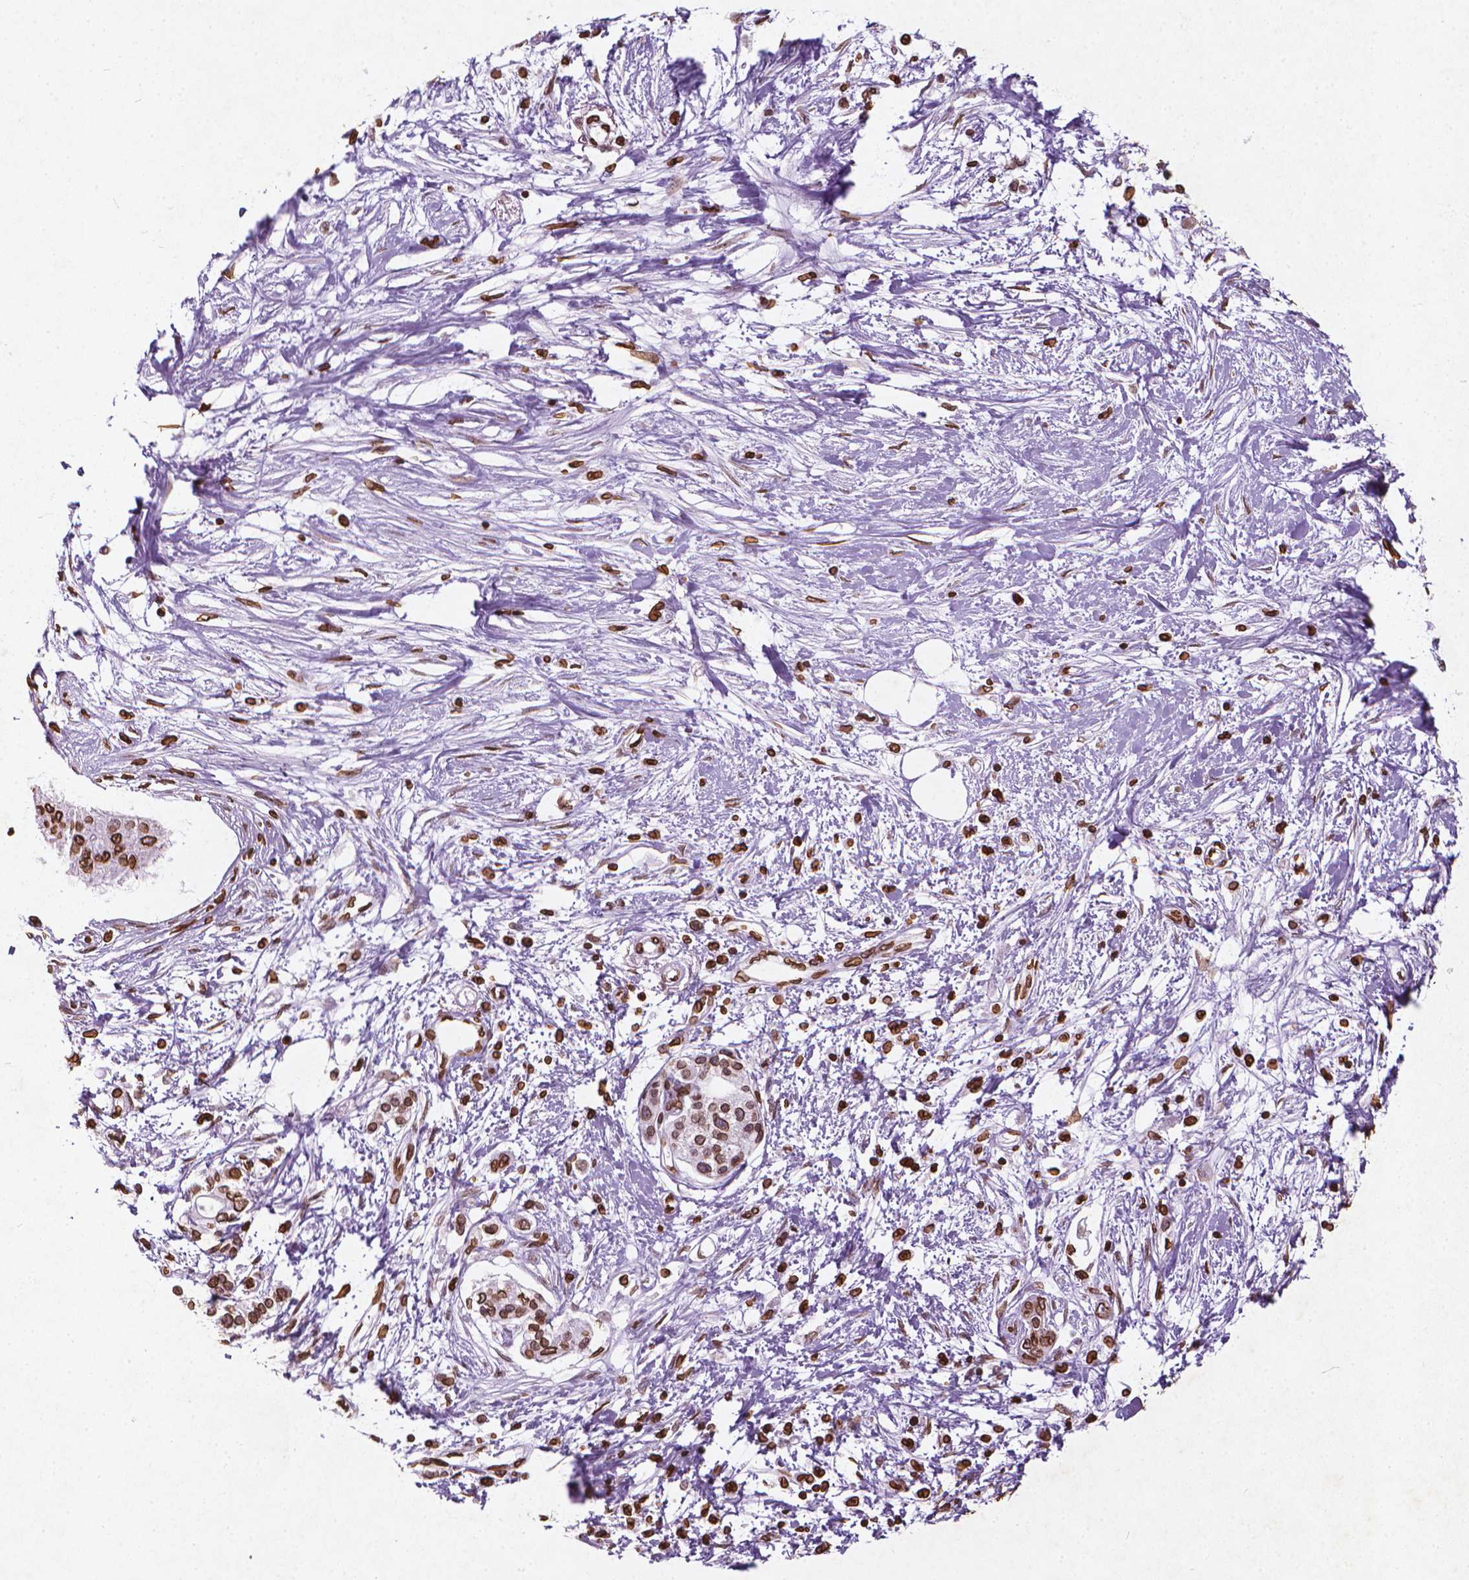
{"staining": {"intensity": "strong", "quantity": ">75%", "location": "cytoplasmic/membranous,nuclear"}, "tissue": "pancreatic cancer", "cell_type": "Tumor cells", "image_type": "cancer", "snomed": [{"axis": "morphology", "description": "Adenocarcinoma, NOS"}, {"axis": "topography", "description": "Pancreas"}], "caption": "Brown immunohistochemical staining in human pancreatic cancer reveals strong cytoplasmic/membranous and nuclear expression in about >75% of tumor cells.", "gene": "LMNB1", "patient": {"sex": "female", "age": 77}}